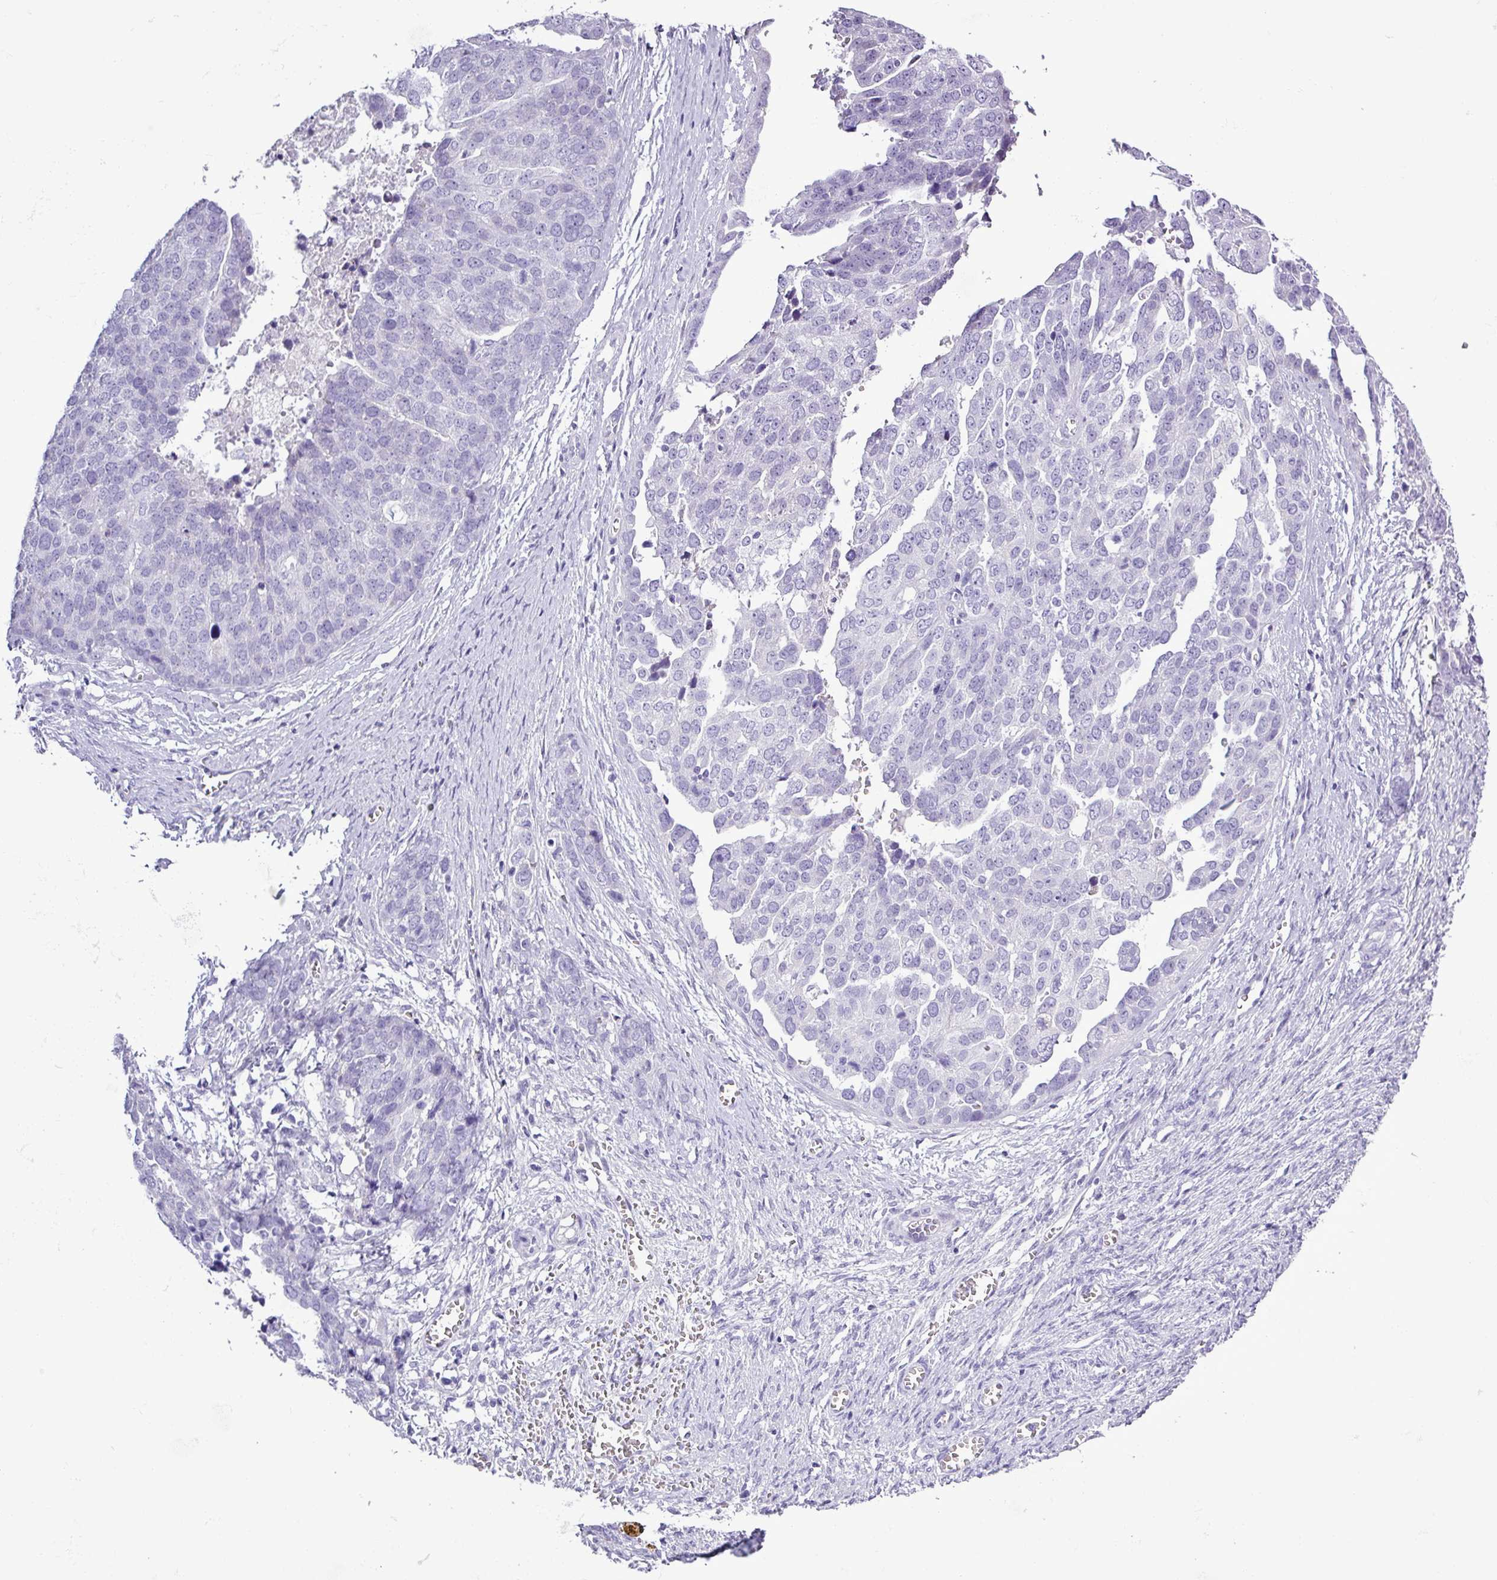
{"staining": {"intensity": "negative", "quantity": "none", "location": "none"}, "tissue": "ovarian cancer", "cell_type": "Tumor cells", "image_type": "cancer", "snomed": [{"axis": "morphology", "description": "Cystadenocarcinoma, serous, NOS"}, {"axis": "topography", "description": "Ovary"}], "caption": "The immunohistochemistry (IHC) photomicrograph has no significant staining in tumor cells of ovarian cancer (serous cystadenocarcinoma) tissue.", "gene": "ALDH3A1", "patient": {"sex": "female", "age": 44}}